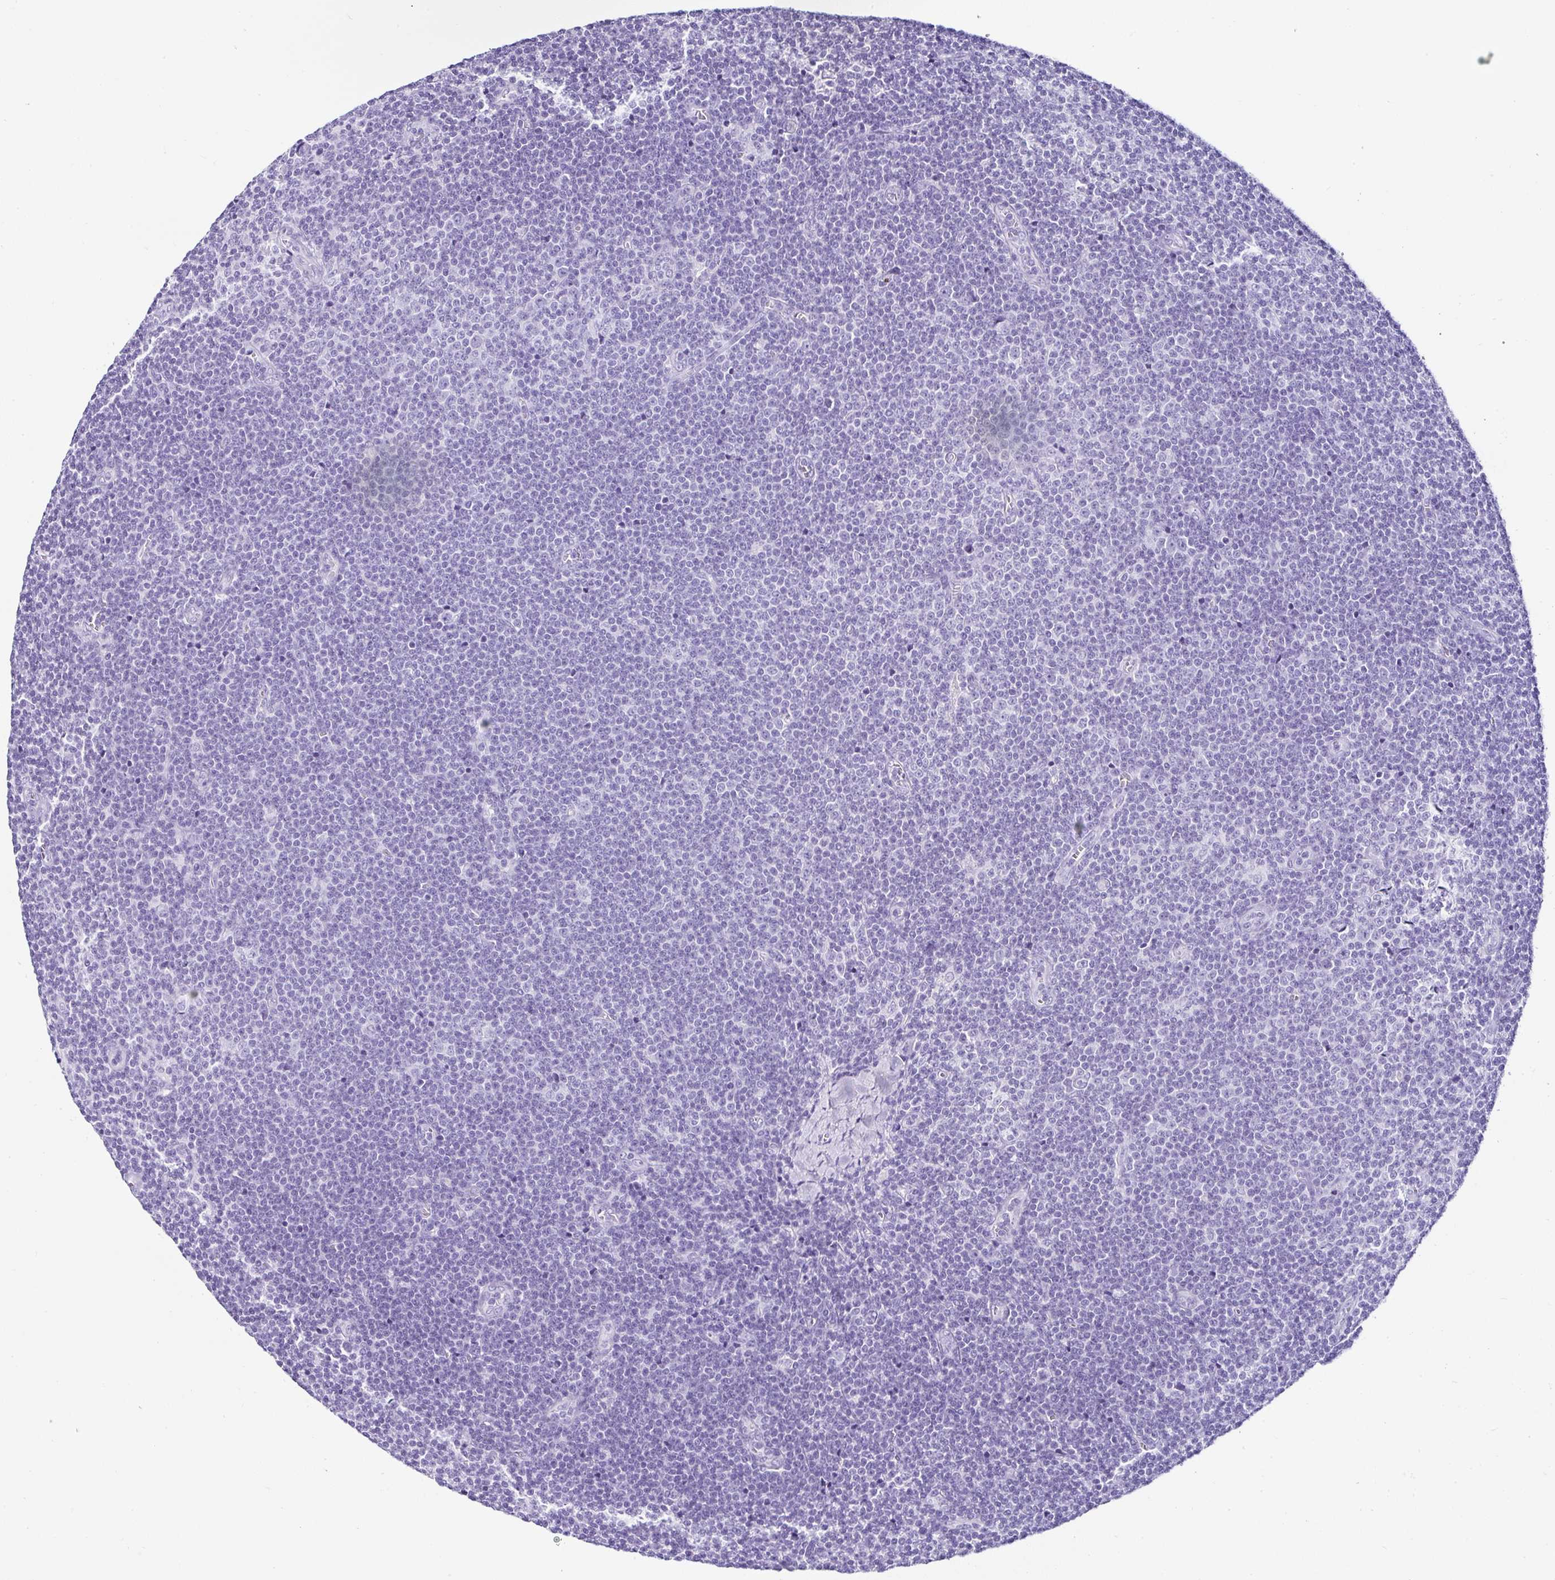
{"staining": {"intensity": "negative", "quantity": "none", "location": "none"}, "tissue": "lymphoma", "cell_type": "Tumor cells", "image_type": "cancer", "snomed": [{"axis": "morphology", "description": "Malignant lymphoma, non-Hodgkin's type, Low grade"}, {"axis": "topography", "description": "Lymph node"}], "caption": "Tumor cells are negative for protein expression in human lymphoma.", "gene": "SERPINB3", "patient": {"sex": "male", "age": 48}}